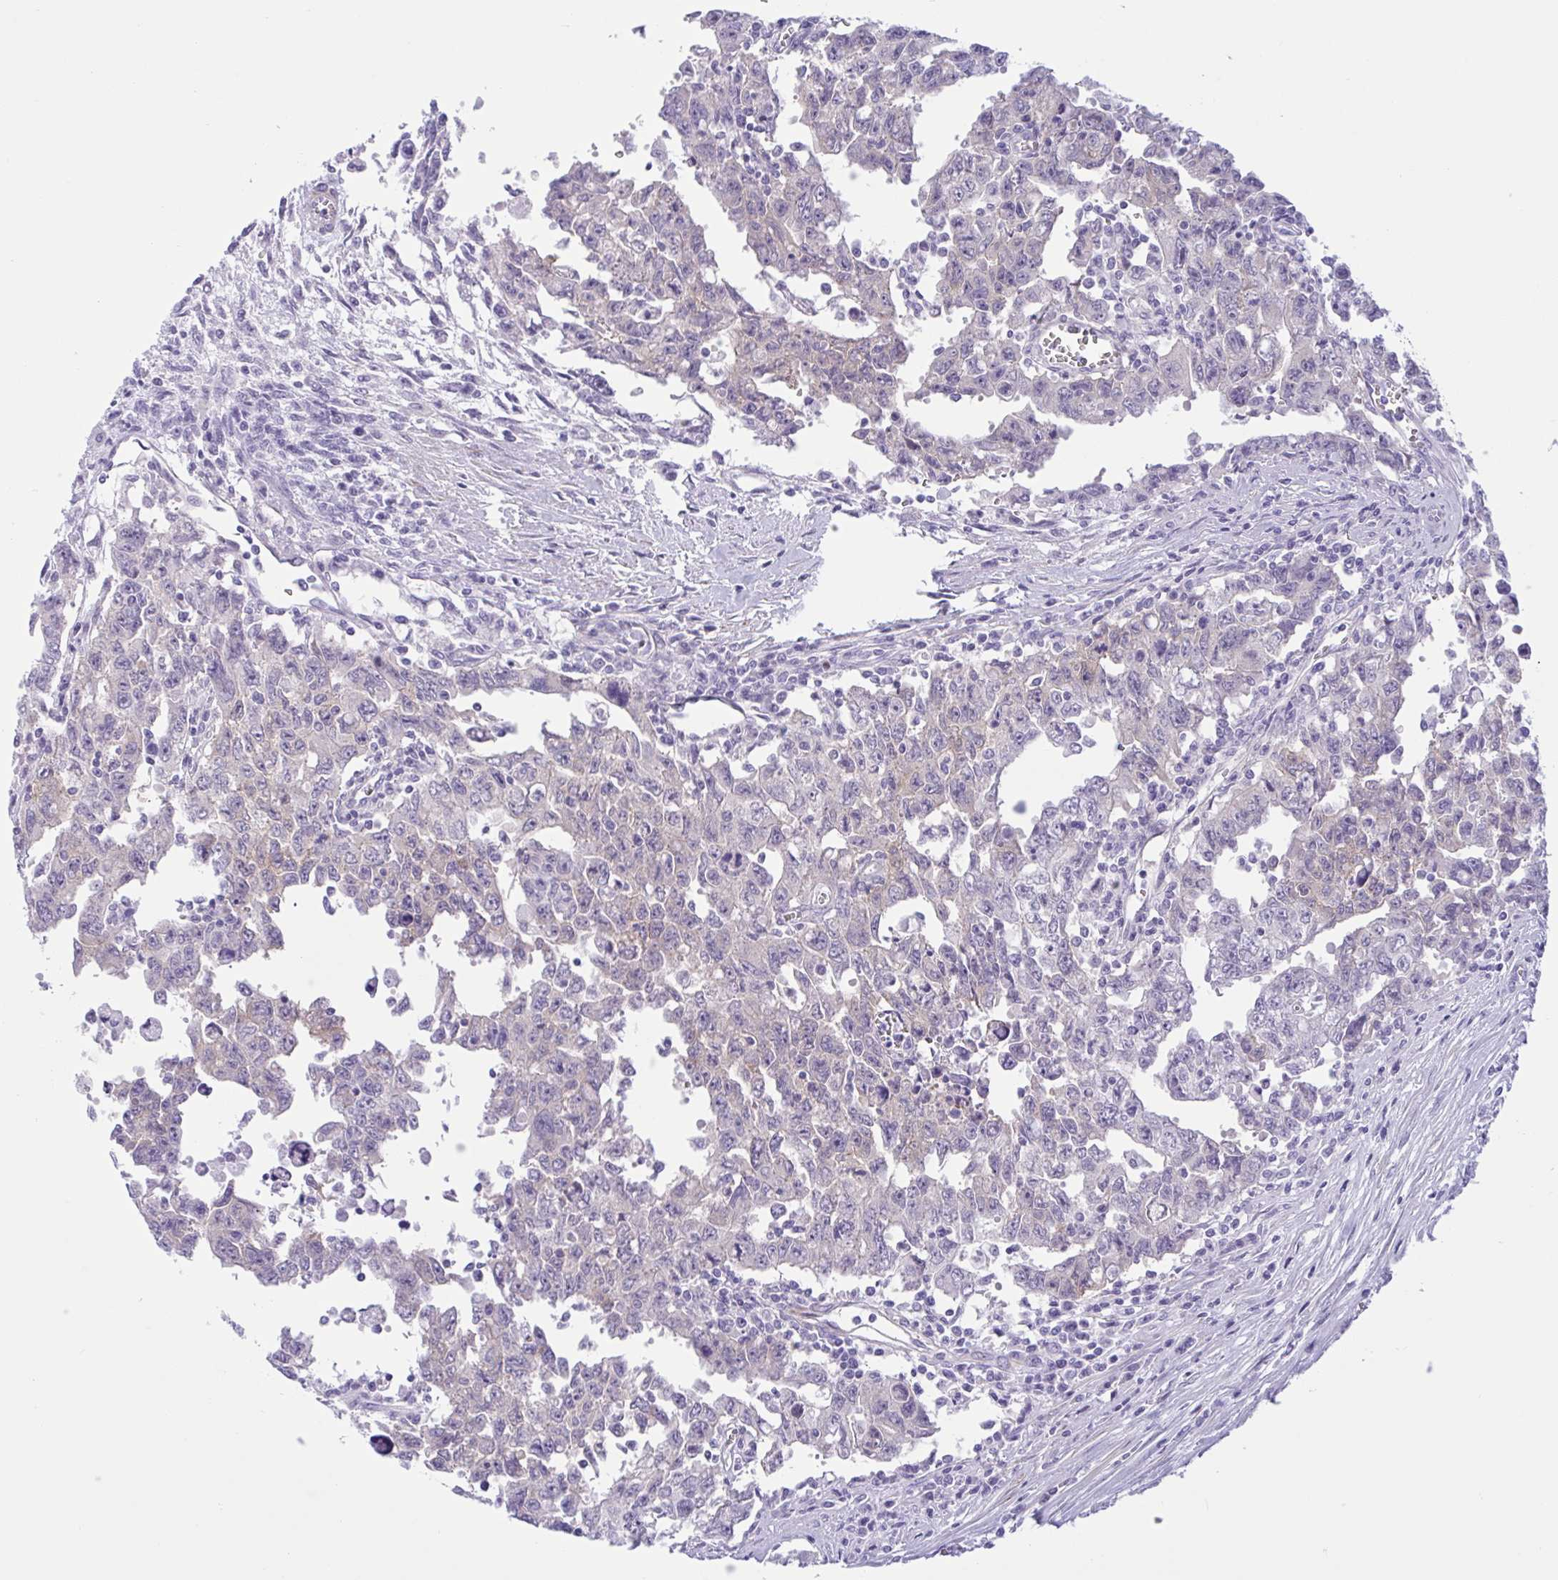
{"staining": {"intensity": "negative", "quantity": "none", "location": "none"}, "tissue": "testis cancer", "cell_type": "Tumor cells", "image_type": "cancer", "snomed": [{"axis": "morphology", "description": "Carcinoma, Embryonal, NOS"}, {"axis": "topography", "description": "Testis"}], "caption": "Human testis cancer stained for a protein using immunohistochemistry (IHC) shows no positivity in tumor cells.", "gene": "AHCYL2", "patient": {"sex": "male", "age": 24}}